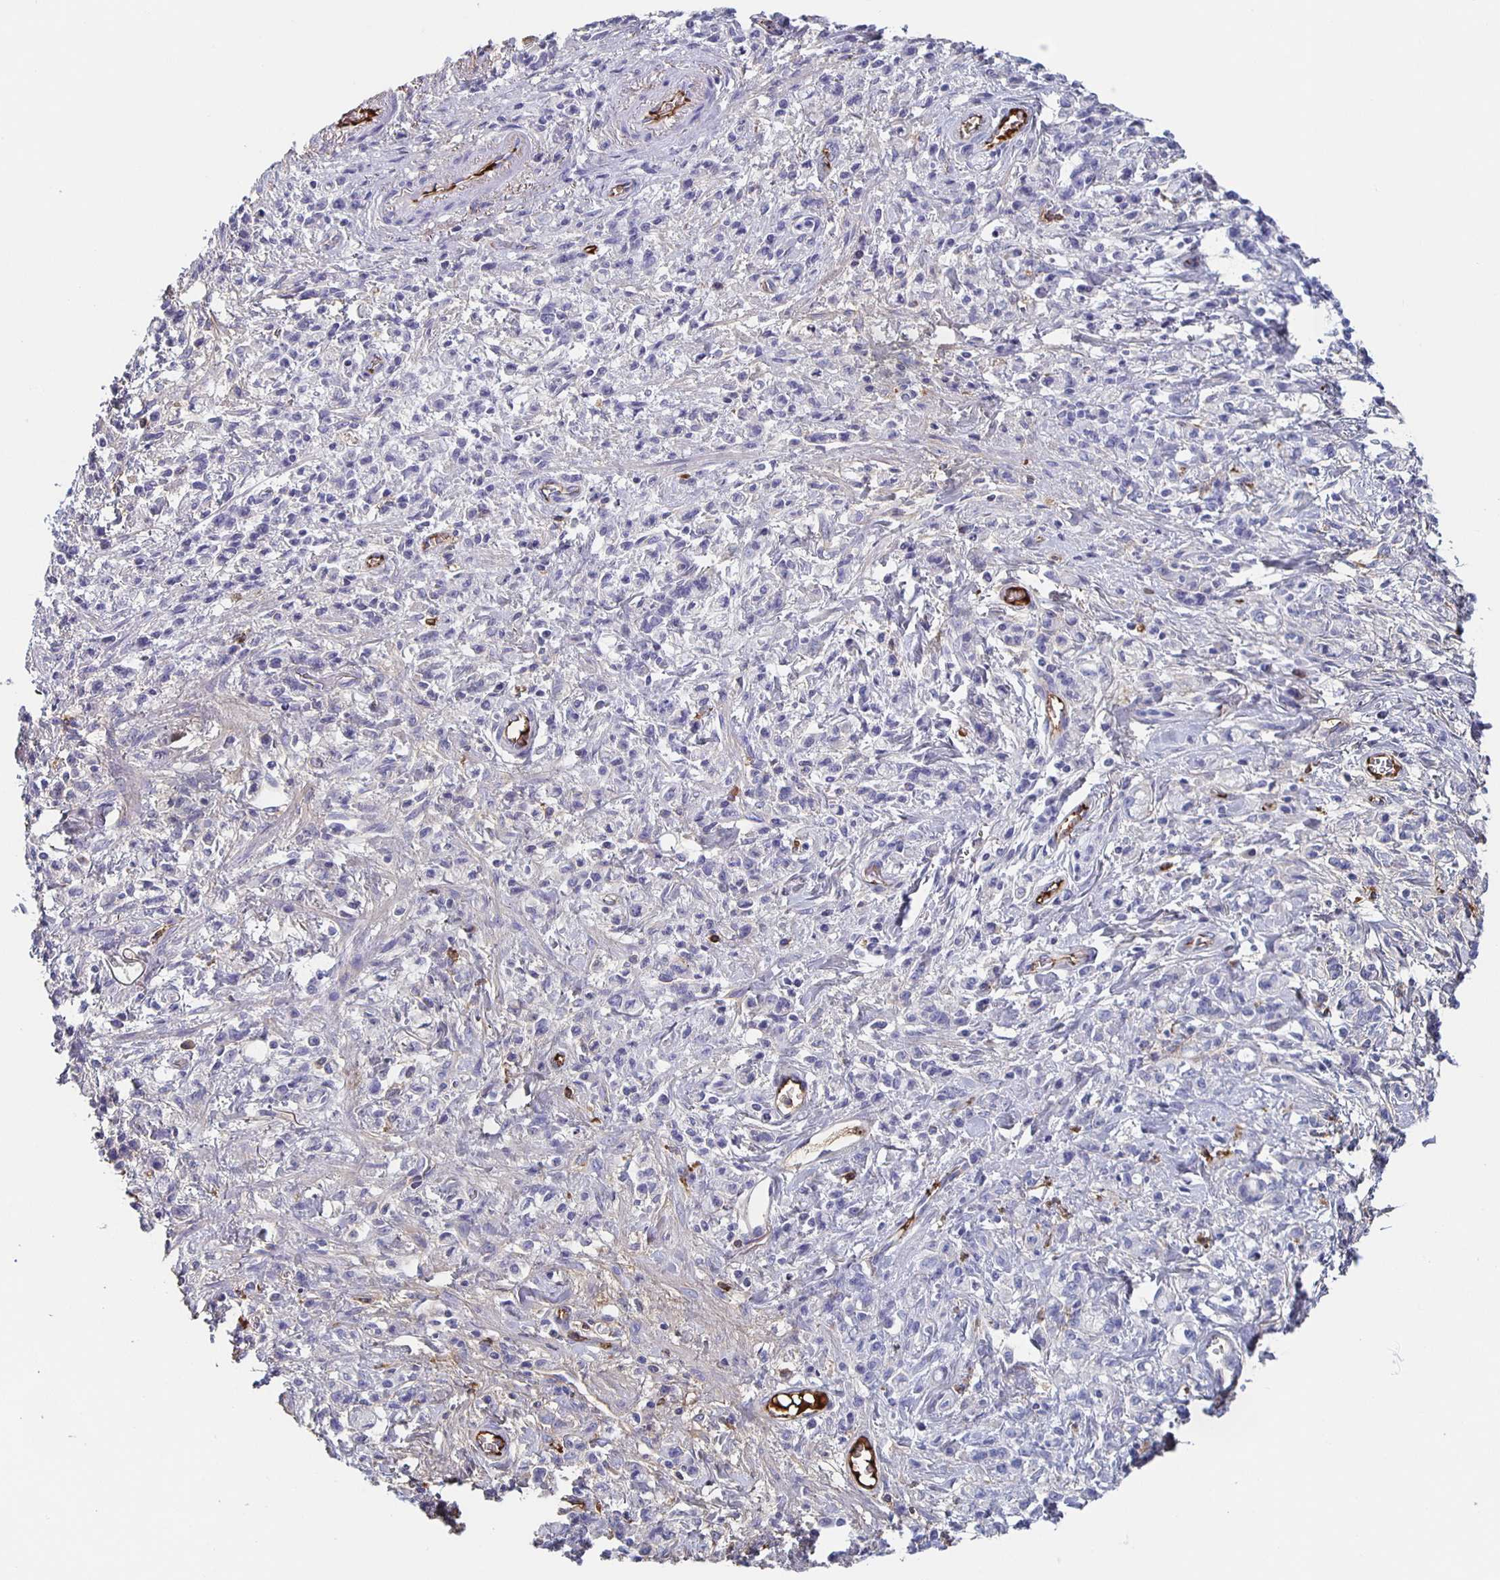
{"staining": {"intensity": "negative", "quantity": "none", "location": "none"}, "tissue": "stomach cancer", "cell_type": "Tumor cells", "image_type": "cancer", "snomed": [{"axis": "morphology", "description": "Adenocarcinoma, NOS"}, {"axis": "topography", "description": "Stomach"}], "caption": "Immunohistochemical staining of adenocarcinoma (stomach) displays no significant expression in tumor cells.", "gene": "FGA", "patient": {"sex": "male", "age": 77}}